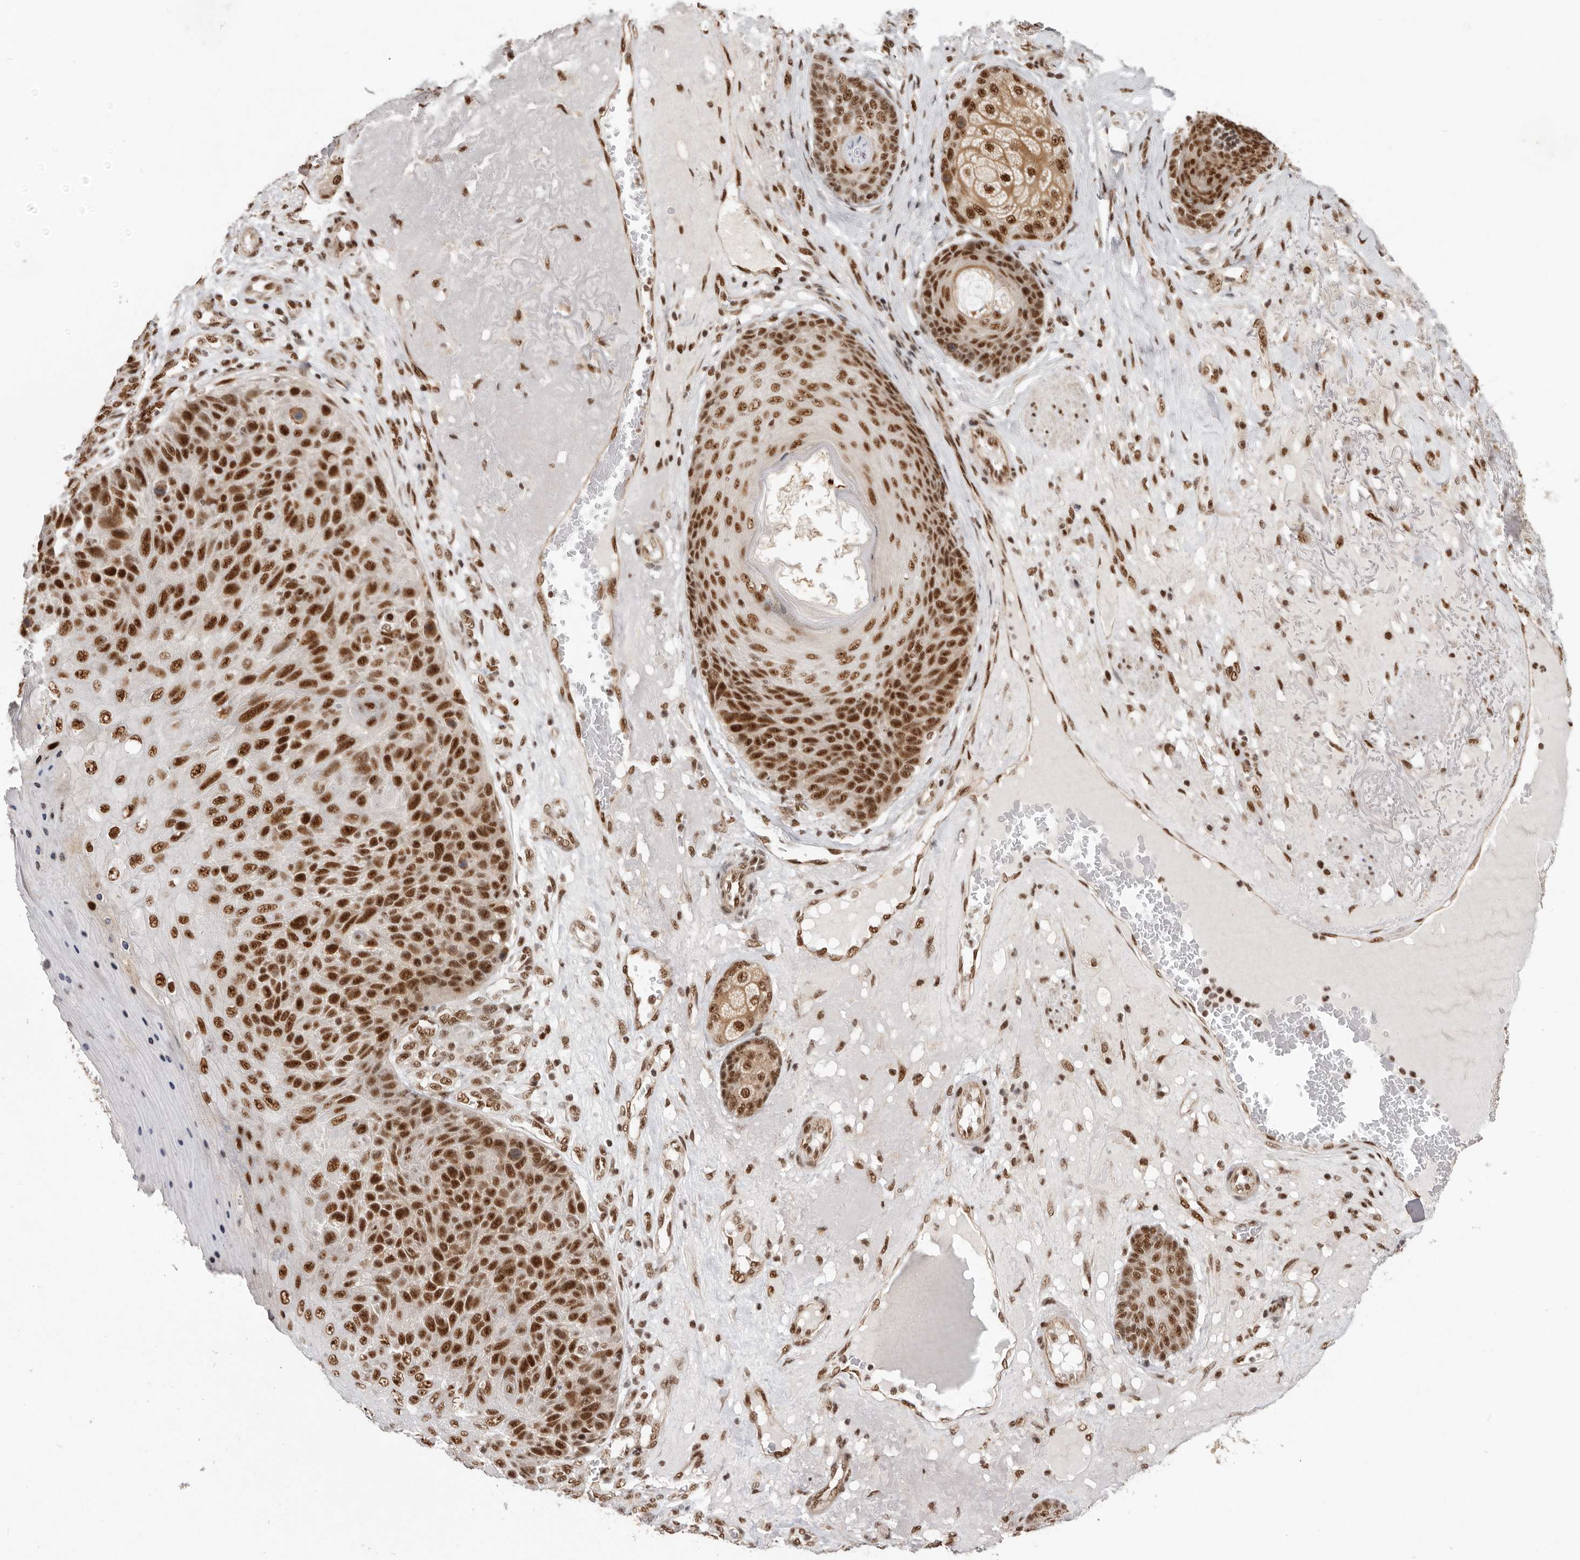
{"staining": {"intensity": "strong", "quantity": ">75%", "location": "nuclear"}, "tissue": "skin cancer", "cell_type": "Tumor cells", "image_type": "cancer", "snomed": [{"axis": "morphology", "description": "Squamous cell carcinoma, NOS"}, {"axis": "topography", "description": "Skin"}], "caption": "Tumor cells show high levels of strong nuclear staining in approximately >75% of cells in human squamous cell carcinoma (skin).", "gene": "CHTOP", "patient": {"sex": "female", "age": 88}}